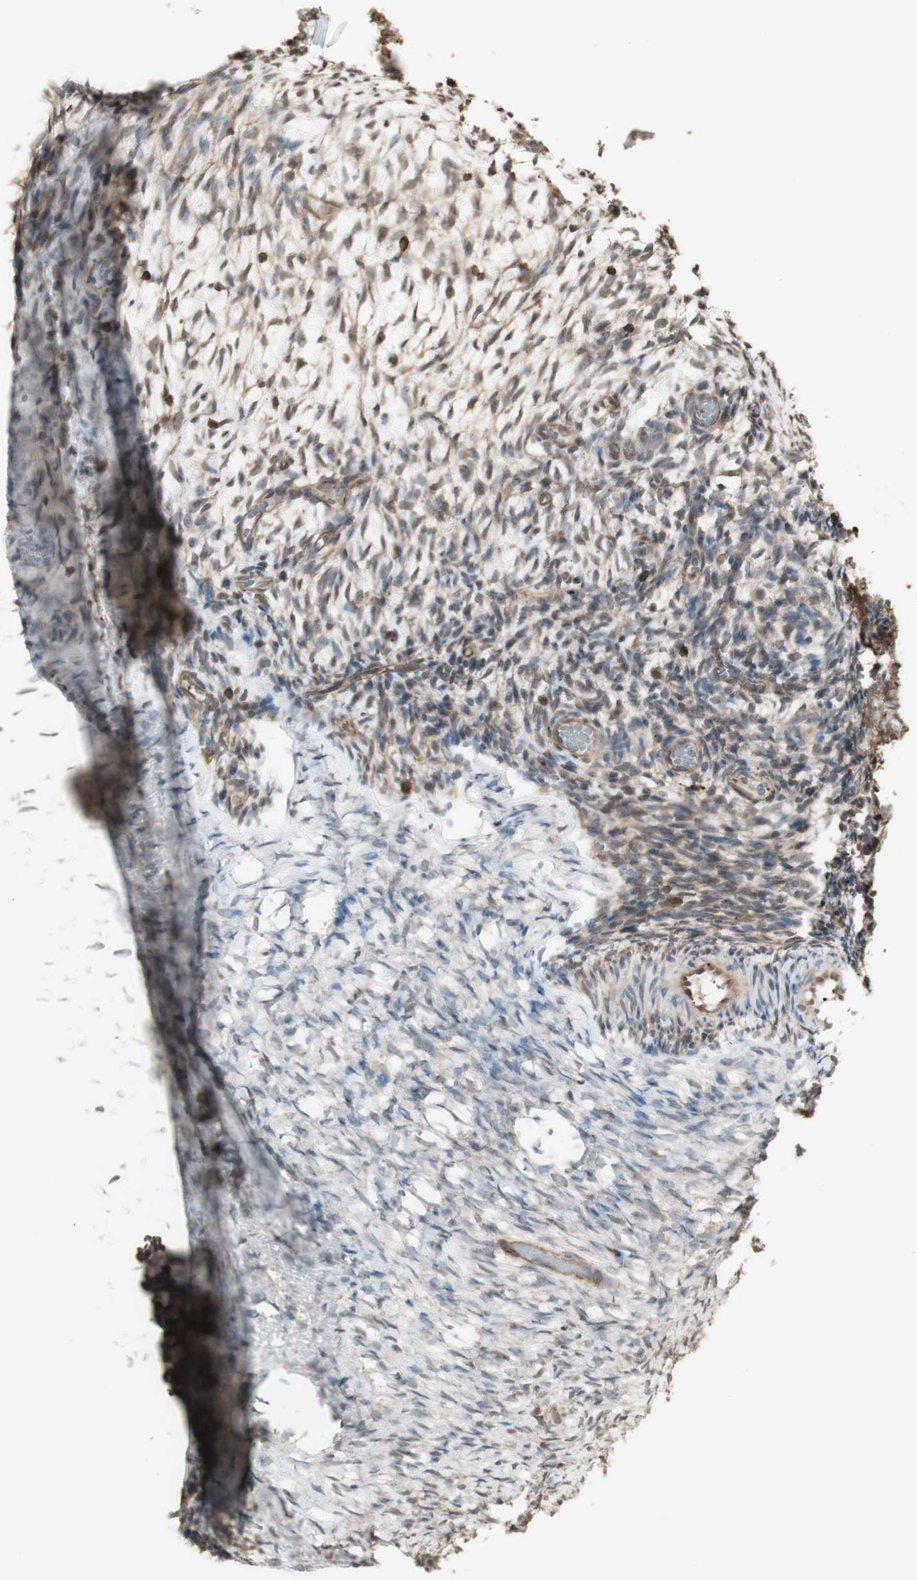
{"staining": {"intensity": "moderate", "quantity": ">75%", "location": "cytoplasmic/membranous"}, "tissue": "ovary", "cell_type": "Ovarian stroma cells", "image_type": "normal", "snomed": [{"axis": "morphology", "description": "Normal tissue, NOS"}, {"axis": "topography", "description": "Ovary"}], "caption": "Immunohistochemical staining of unremarkable ovary displays >75% levels of moderate cytoplasmic/membranous protein expression in about >75% of ovarian stroma cells. (brown staining indicates protein expression, while blue staining denotes nuclei).", "gene": "YWHAB", "patient": {"sex": "female", "age": 35}}